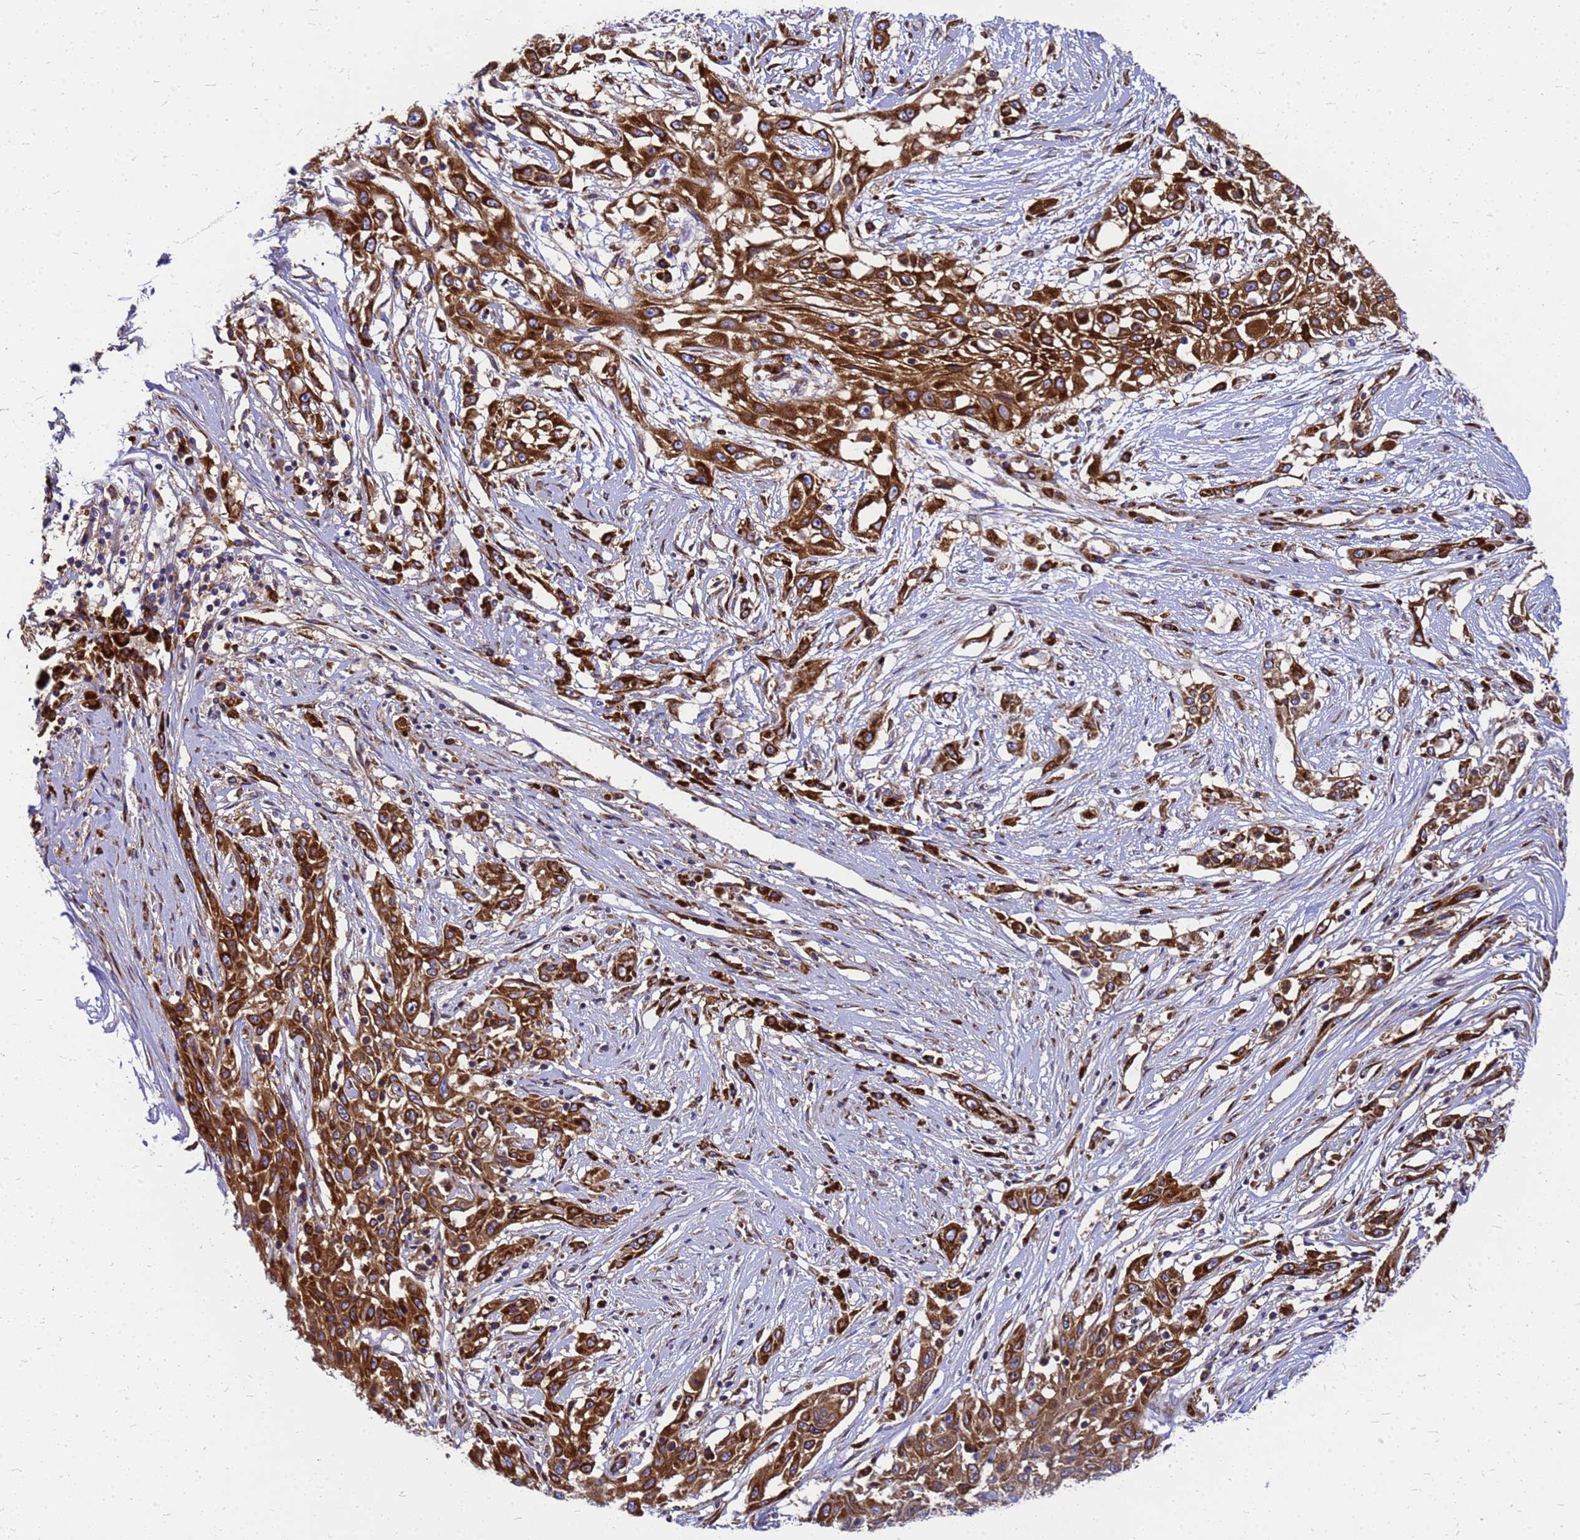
{"staining": {"intensity": "strong", "quantity": ">75%", "location": "cytoplasmic/membranous"}, "tissue": "skin cancer", "cell_type": "Tumor cells", "image_type": "cancer", "snomed": [{"axis": "morphology", "description": "Squamous cell carcinoma, NOS"}, {"axis": "morphology", "description": "Squamous cell carcinoma, metastatic, NOS"}, {"axis": "topography", "description": "Skin"}, {"axis": "topography", "description": "Lymph node"}], "caption": "A high-resolution micrograph shows IHC staining of metastatic squamous cell carcinoma (skin), which demonstrates strong cytoplasmic/membranous positivity in approximately >75% of tumor cells.", "gene": "EEF1D", "patient": {"sex": "male", "age": 75}}